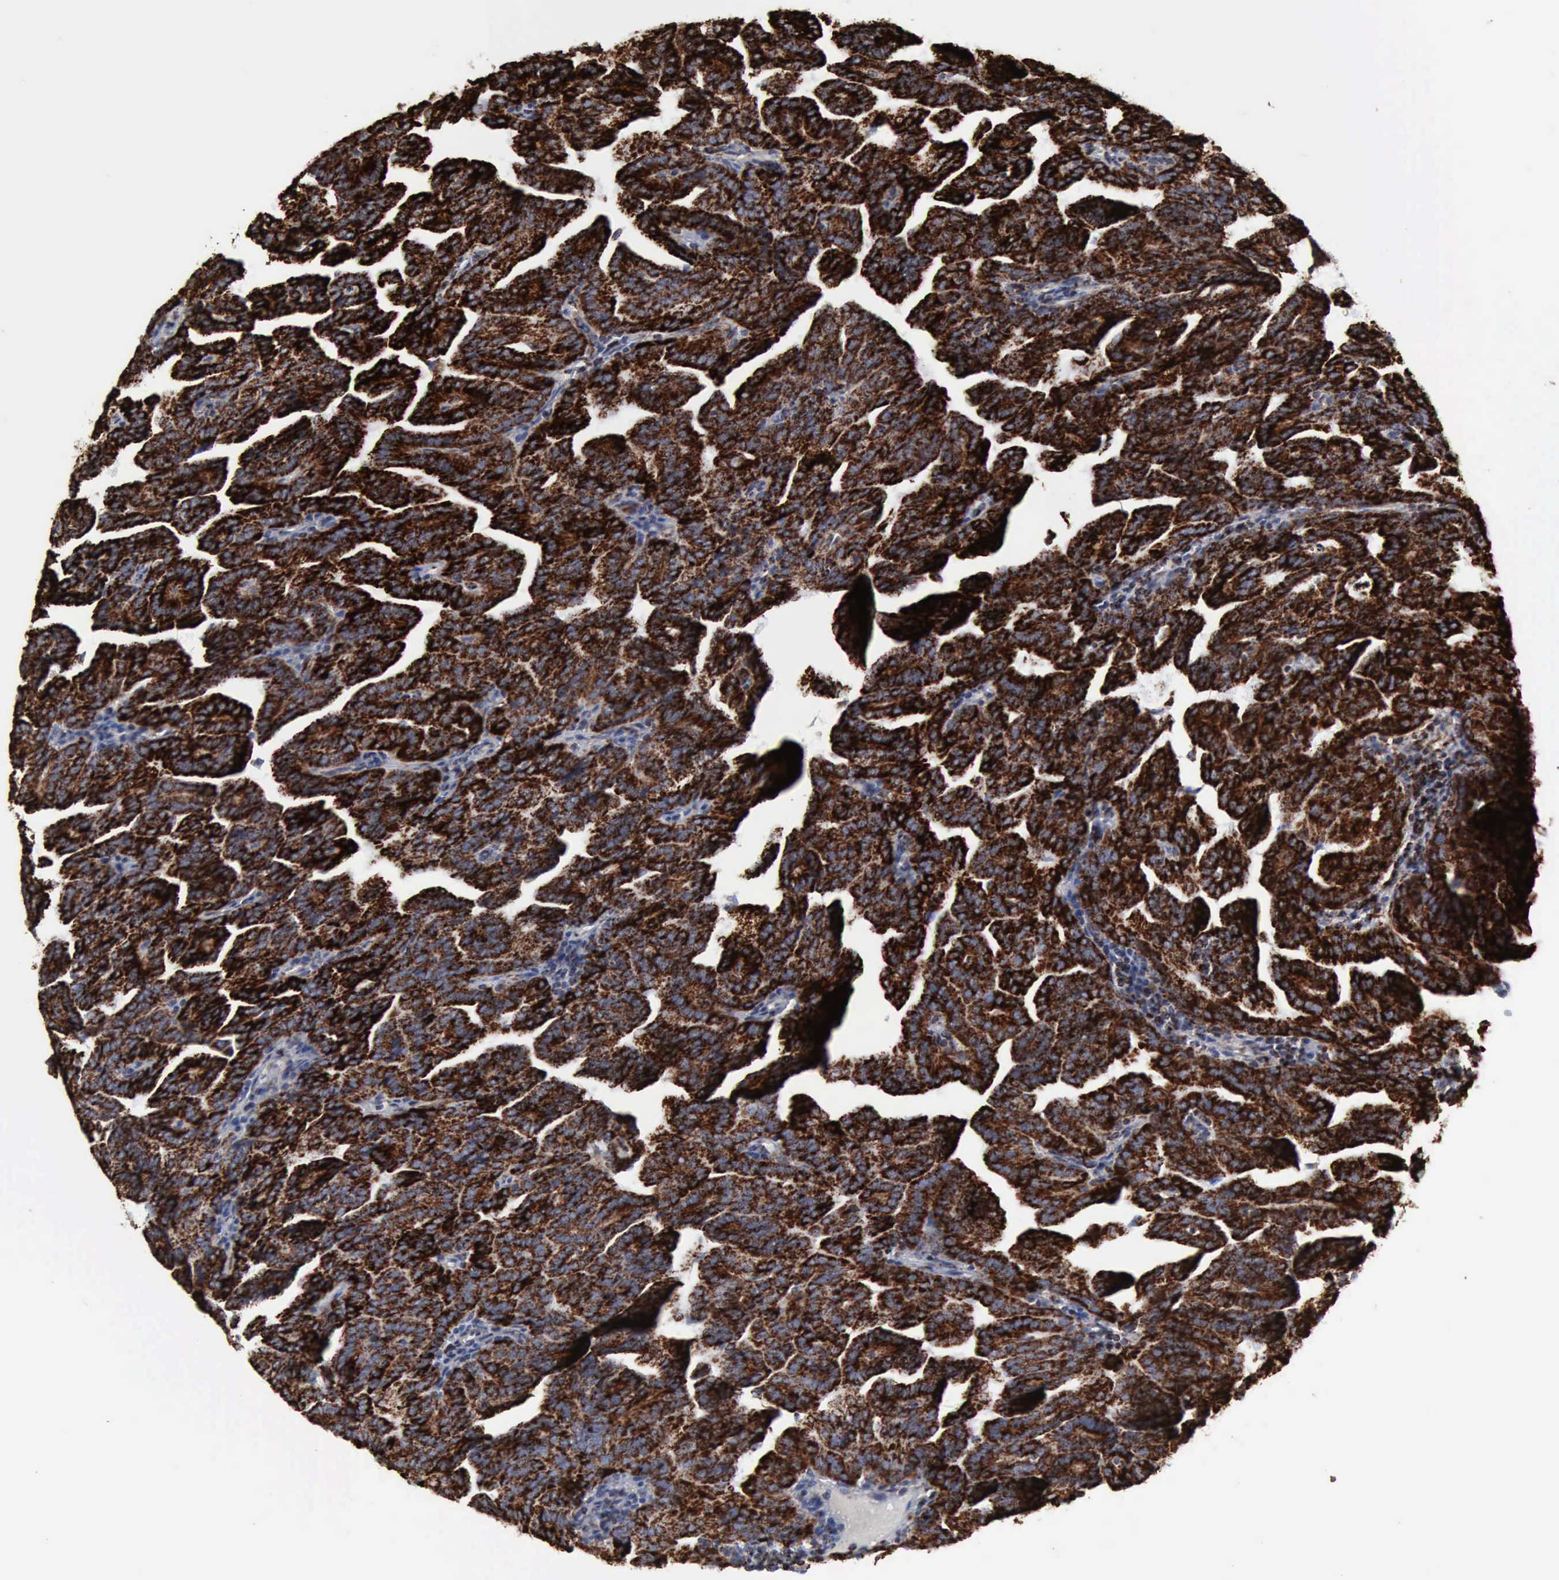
{"staining": {"intensity": "strong", "quantity": ">75%", "location": "cytoplasmic/membranous"}, "tissue": "renal cancer", "cell_type": "Tumor cells", "image_type": "cancer", "snomed": [{"axis": "morphology", "description": "Adenocarcinoma, NOS"}, {"axis": "topography", "description": "Kidney"}], "caption": "The micrograph reveals staining of renal cancer (adenocarcinoma), revealing strong cytoplasmic/membranous protein positivity (brown color) within tumor cells.", "gene": "ACO2", "patient": {"sex": "male", "age": 61}}